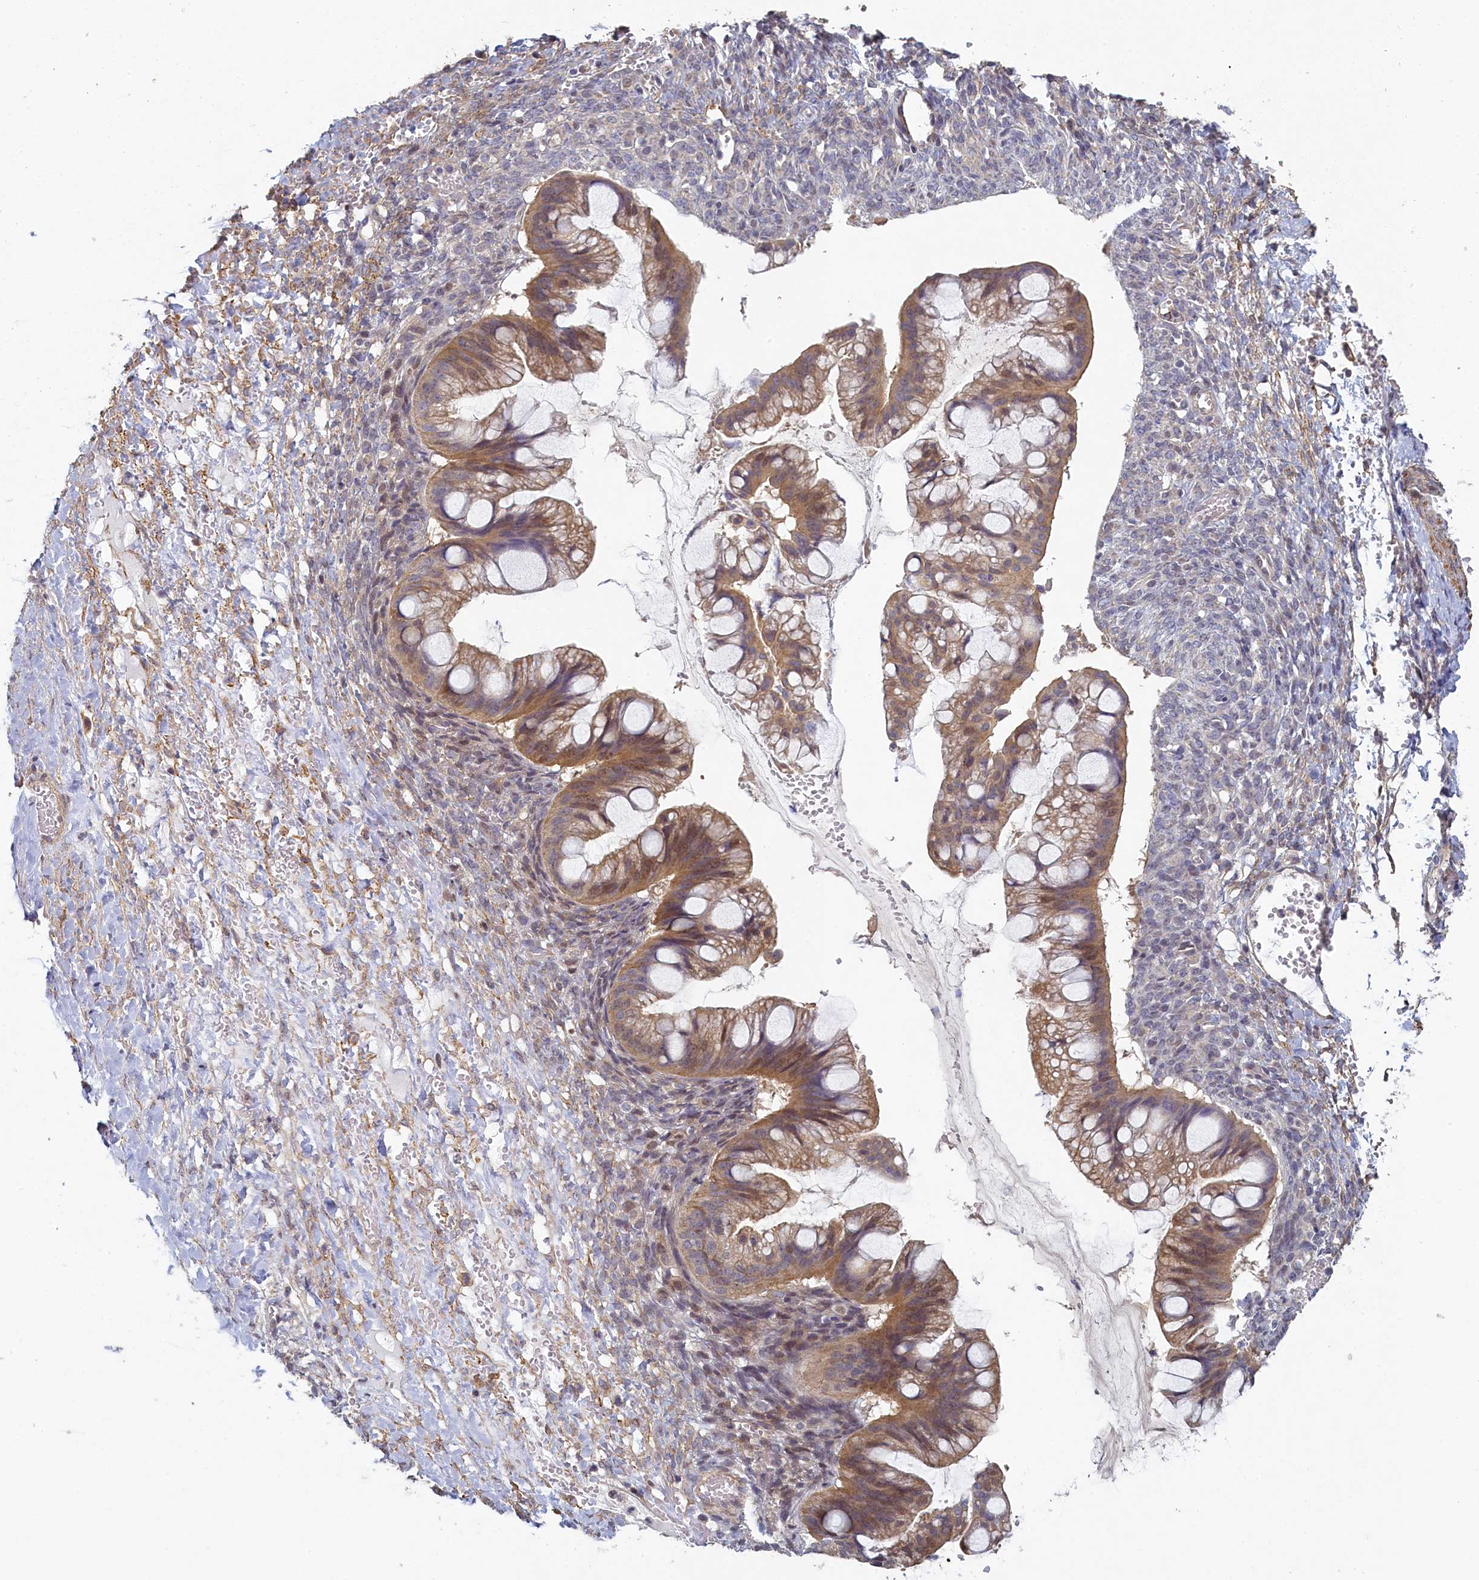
{"staining": {"intensity": "moderate", "quantity": ">75%", "location": "cytoplasmic/membranous"}, "tissue": "ovarian cancer", "cell_type": "Tumor cells", "image_type": "cancer", "snomed": [{"axis": "morphology", "description": "Cystadenocarcinoma, mucinous, NOS"}, {"axis": "topography", "description": "Ovary"}], "caption": "IHC of ovarian mucinous cystadenocarcinoma demonstrates medium levels of moderate cytoplasmic/membranous positivity in approximately >75% of tumor cells. Nuclei are stained in blue.", "gene": "DIXDC1", "patient": {"sex": "female", "age": 73}}